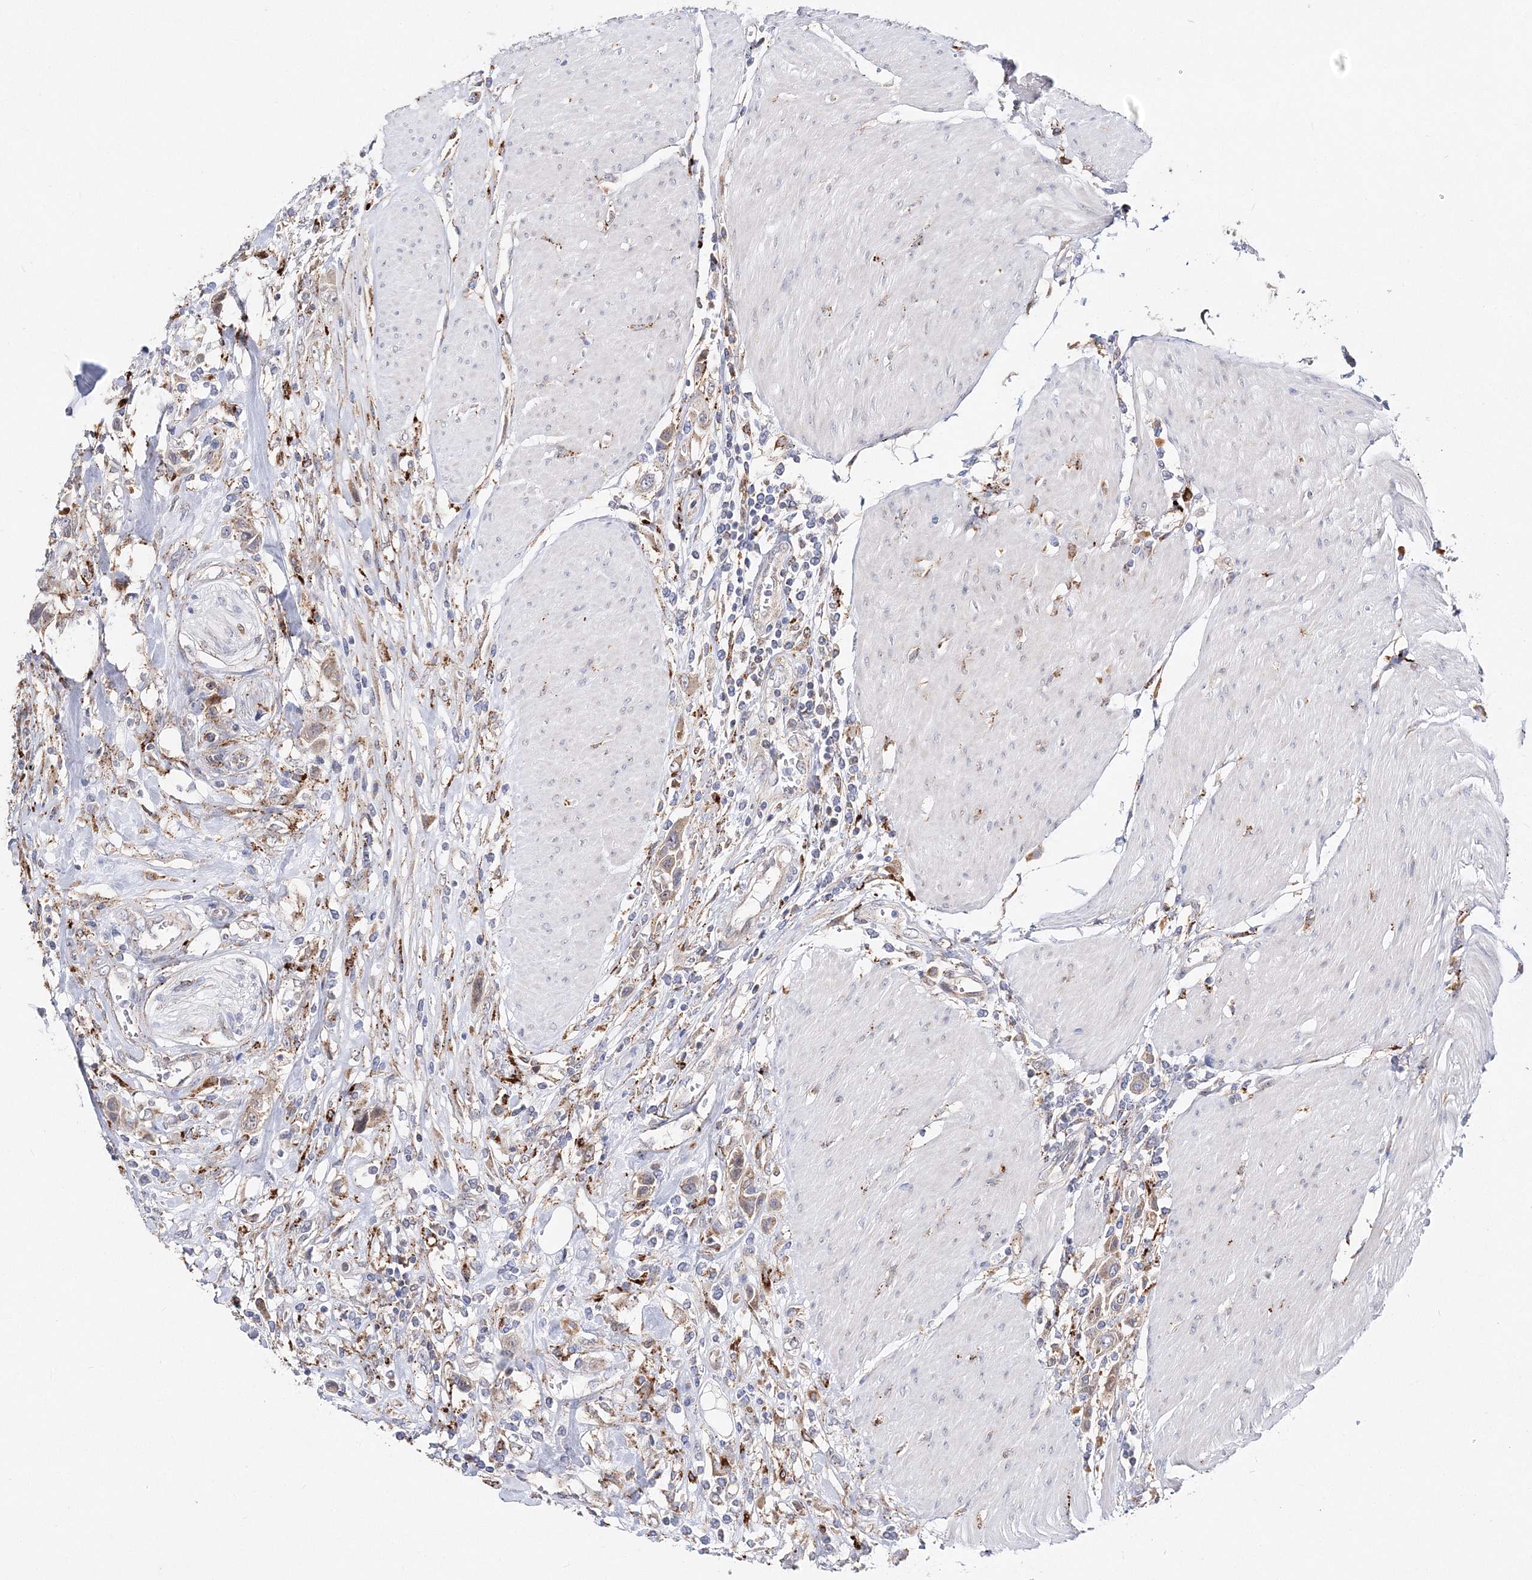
{"staining": {"intensity": "weak", "quantity": ">75%", "location": "cytoplasmic/membranous"}, "tissue": "urothelial cancer", "cell_type": "Tumor cells", "image_type": "cancer", "snomed": [{"axis": "morphology", "description": "Urothelial carcinoma, High grade"}, {"axis": "topography", "description": "Urinary bladder"}], "caption": "DAB immunohistochemical staining of urothelial carcinoma (high-grade) reveals weak cytoplasmic/membranous protein staining in approximately >75% of tumor cells.", "gene": "C3orf38", "patient": {"sex": "male", "age": 50}}